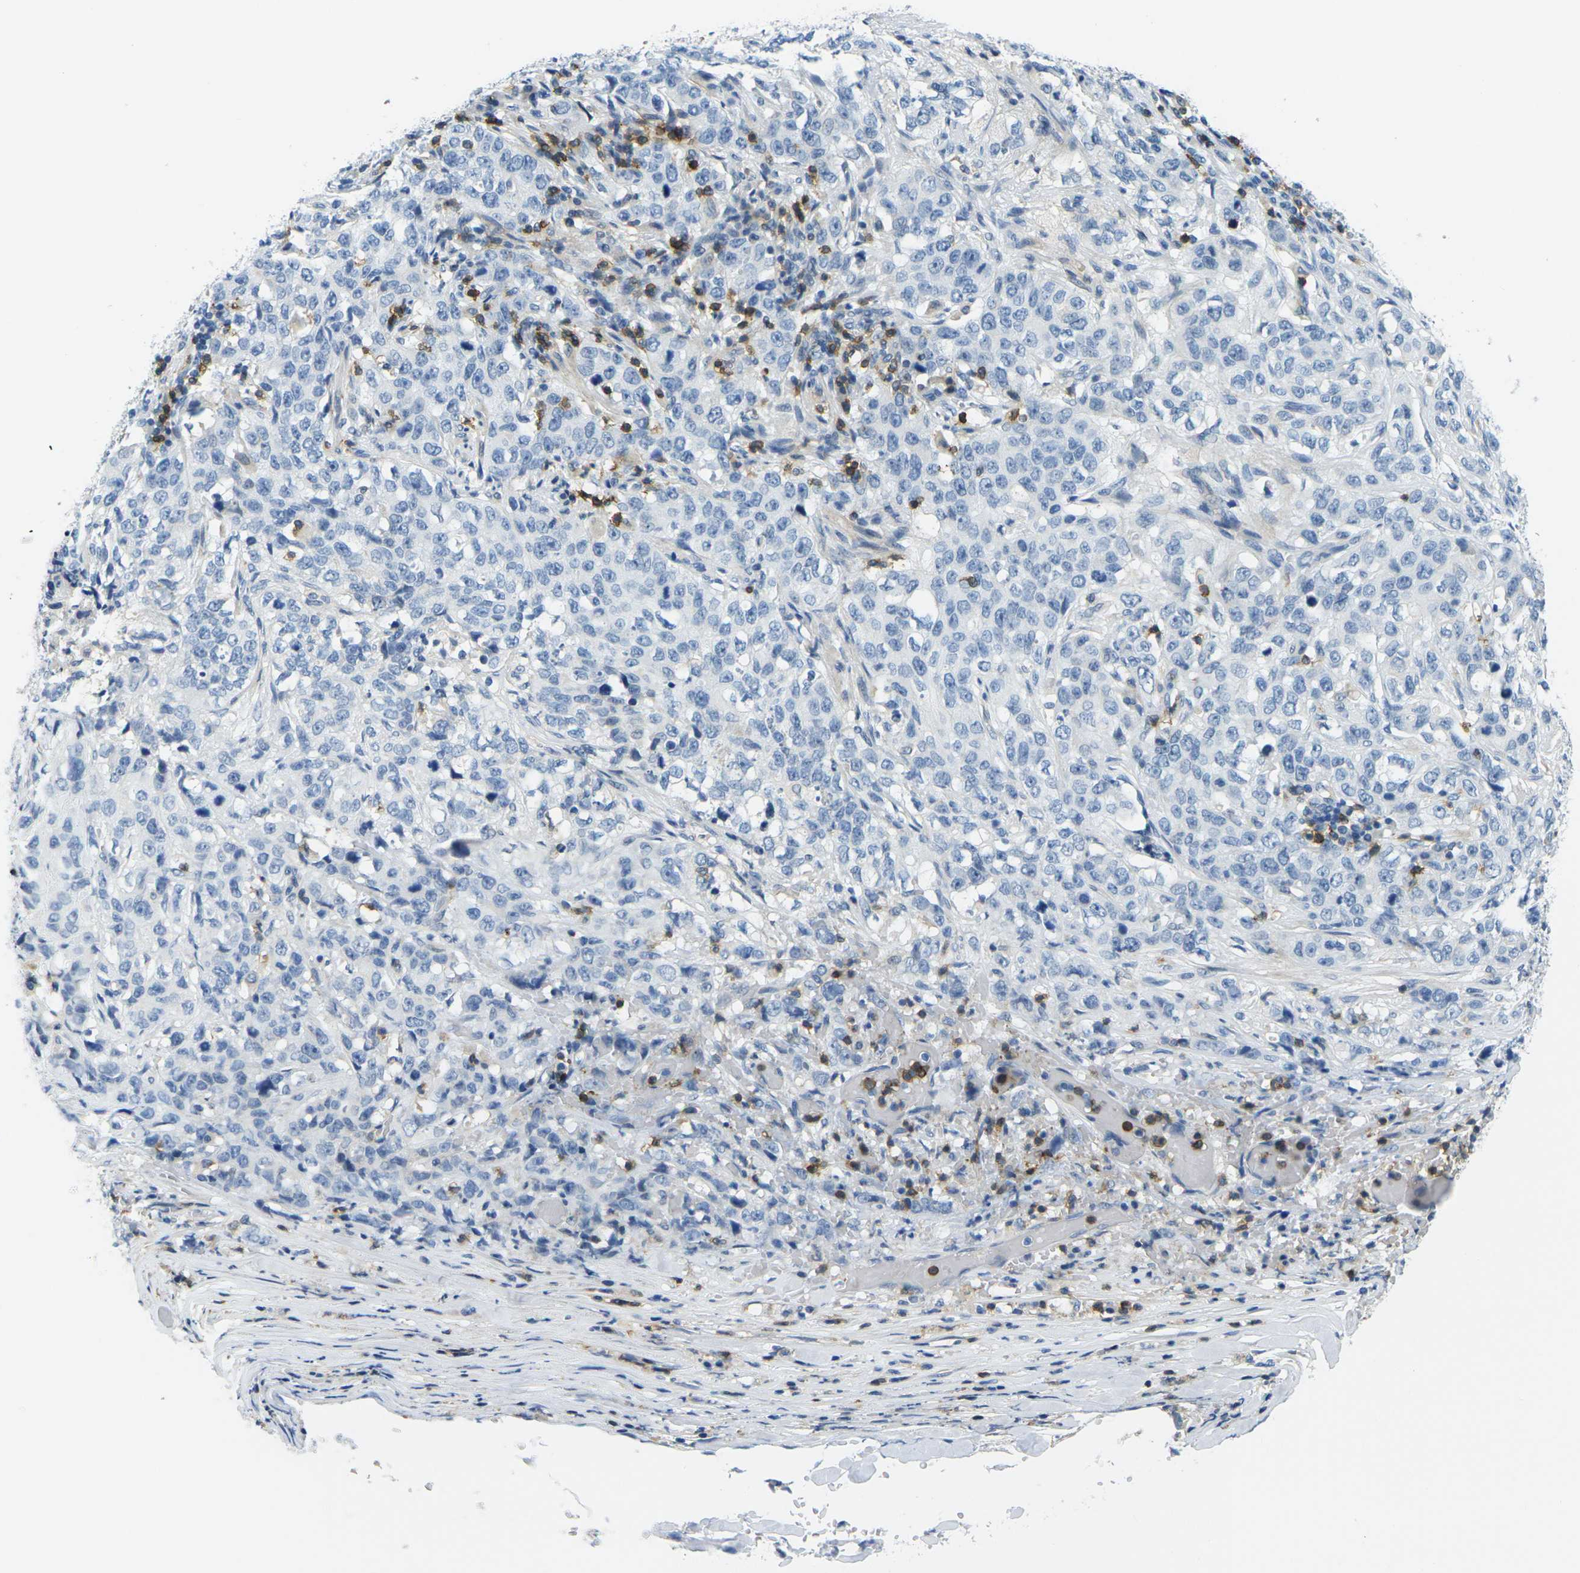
{"staining": {"intensity": "negative", "quantity": "none", "location": "none"}, "tissue": "stomach cancer", "cell_type": "Tumor cells", "image_type": "cancer", "snomed": [{"axis": "morphology", "description": "Adenocarcinoma, NOS"}, {"axis": "topography", "description": "Stomach"}], "caption": "Immunohistochemistry photomicrograph of neoplastic tissue: stomach adenocarcinoma stained with DAB (3,3'-diaminobenzidine) reveals no significant protein staining in tumor cells.", "gene": "CD3D", "patient": {"sex": "male", "age": 48}}